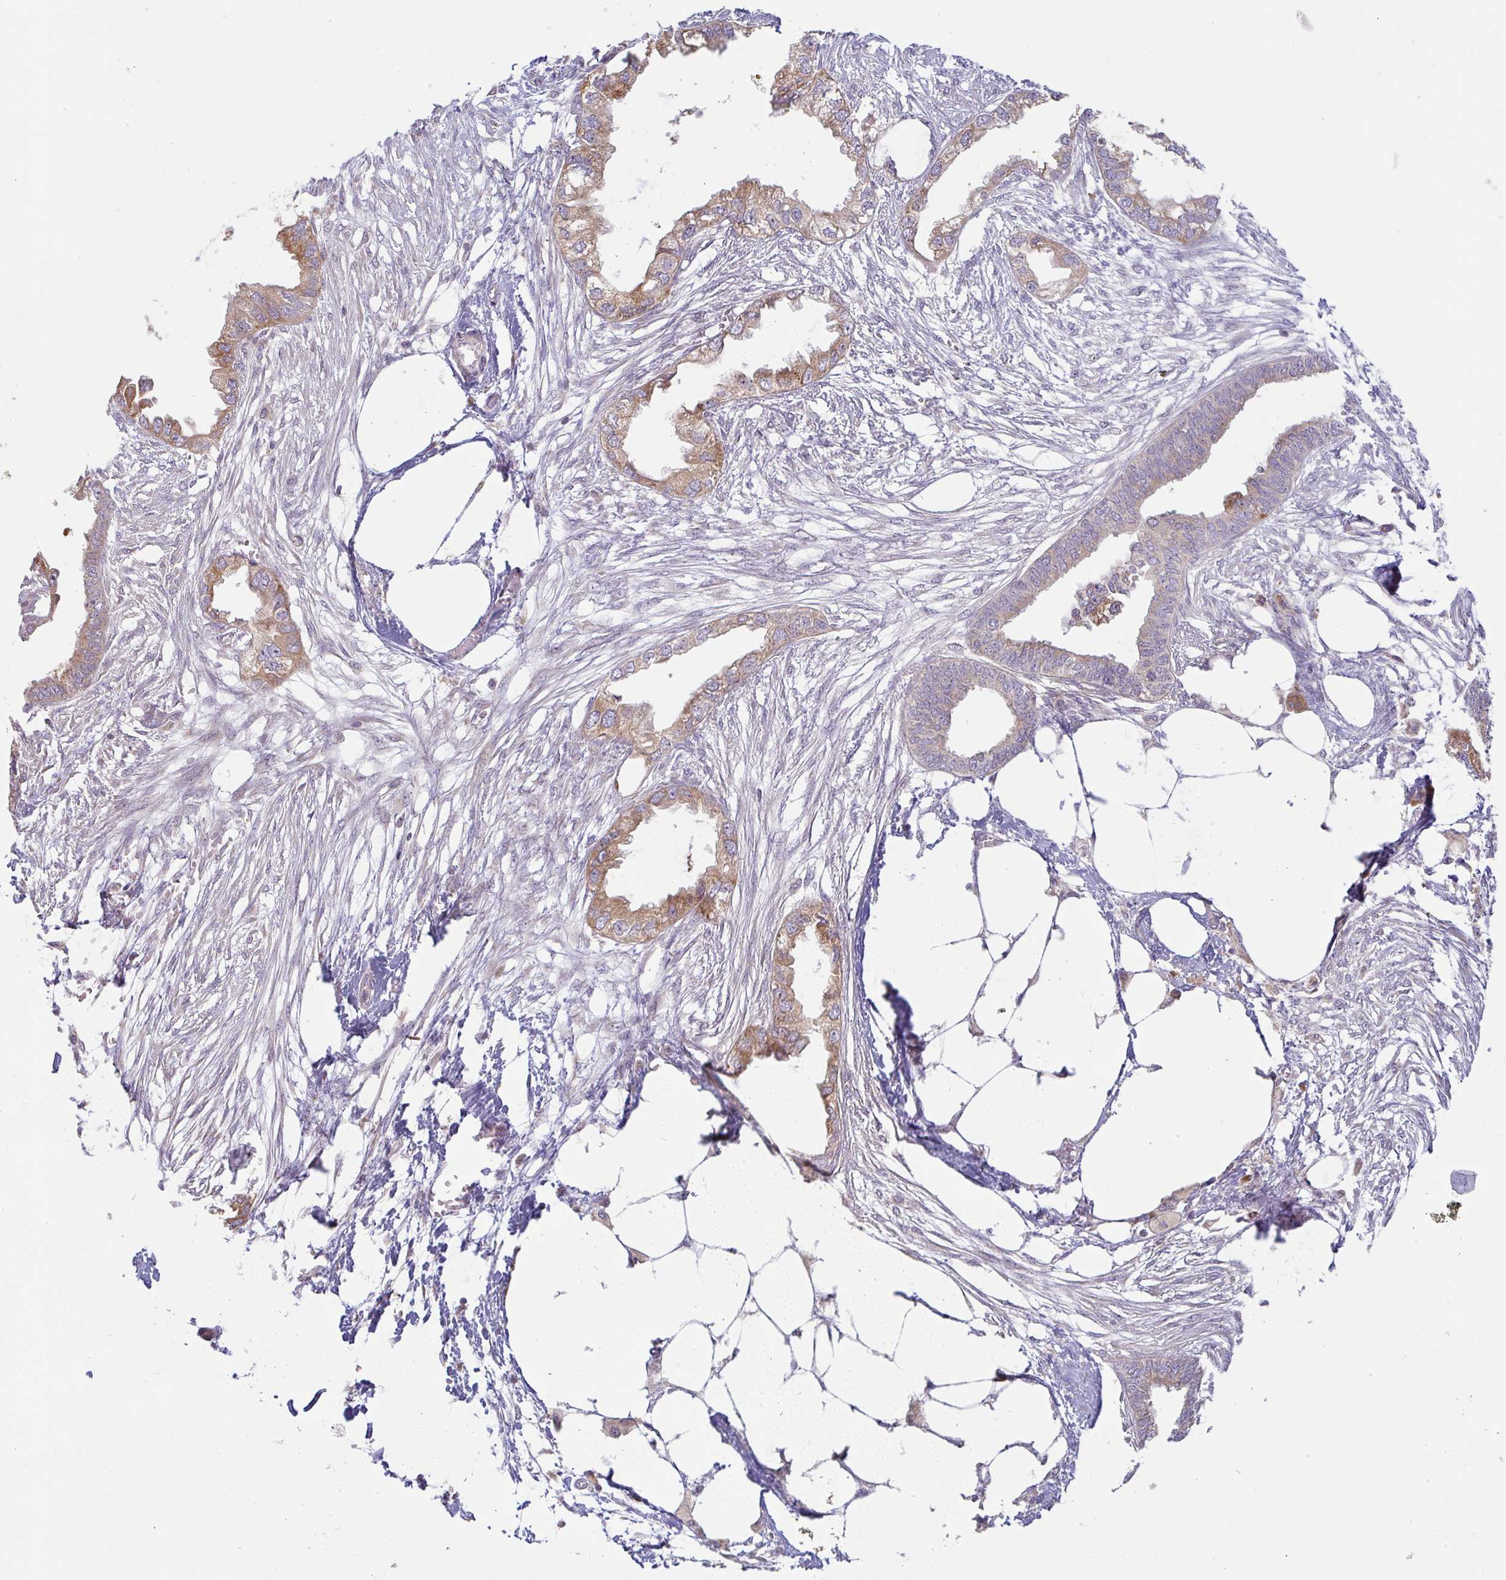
{"staining": {"intensity": "moderate", "quantity": ">75%", "location": "cytoplasmic/membranous"}, "tissue": "endometrial cancer", "cell_type": "Tumor cells", "image_type": "cancer", "snomed": [{"axis": "morphology", "description": "Adenocarcinoma, NOS"}, {"axis": "morphology", "description": "Adenocarcinoma, metastatic, NOS"}, {"axis": "topography", "description": "Adipose tissue"}, {"axis": "topography", "description": "Endometrium"}], "caption": "Immunohistochemical staining of endometrial cancer demonstrates medium levels of moderate cytoplasmic/membranous protein expression in about >75% of tumor cells.", "gene": "MOB1A", "patient": {"sex": "female", "age": 67}}